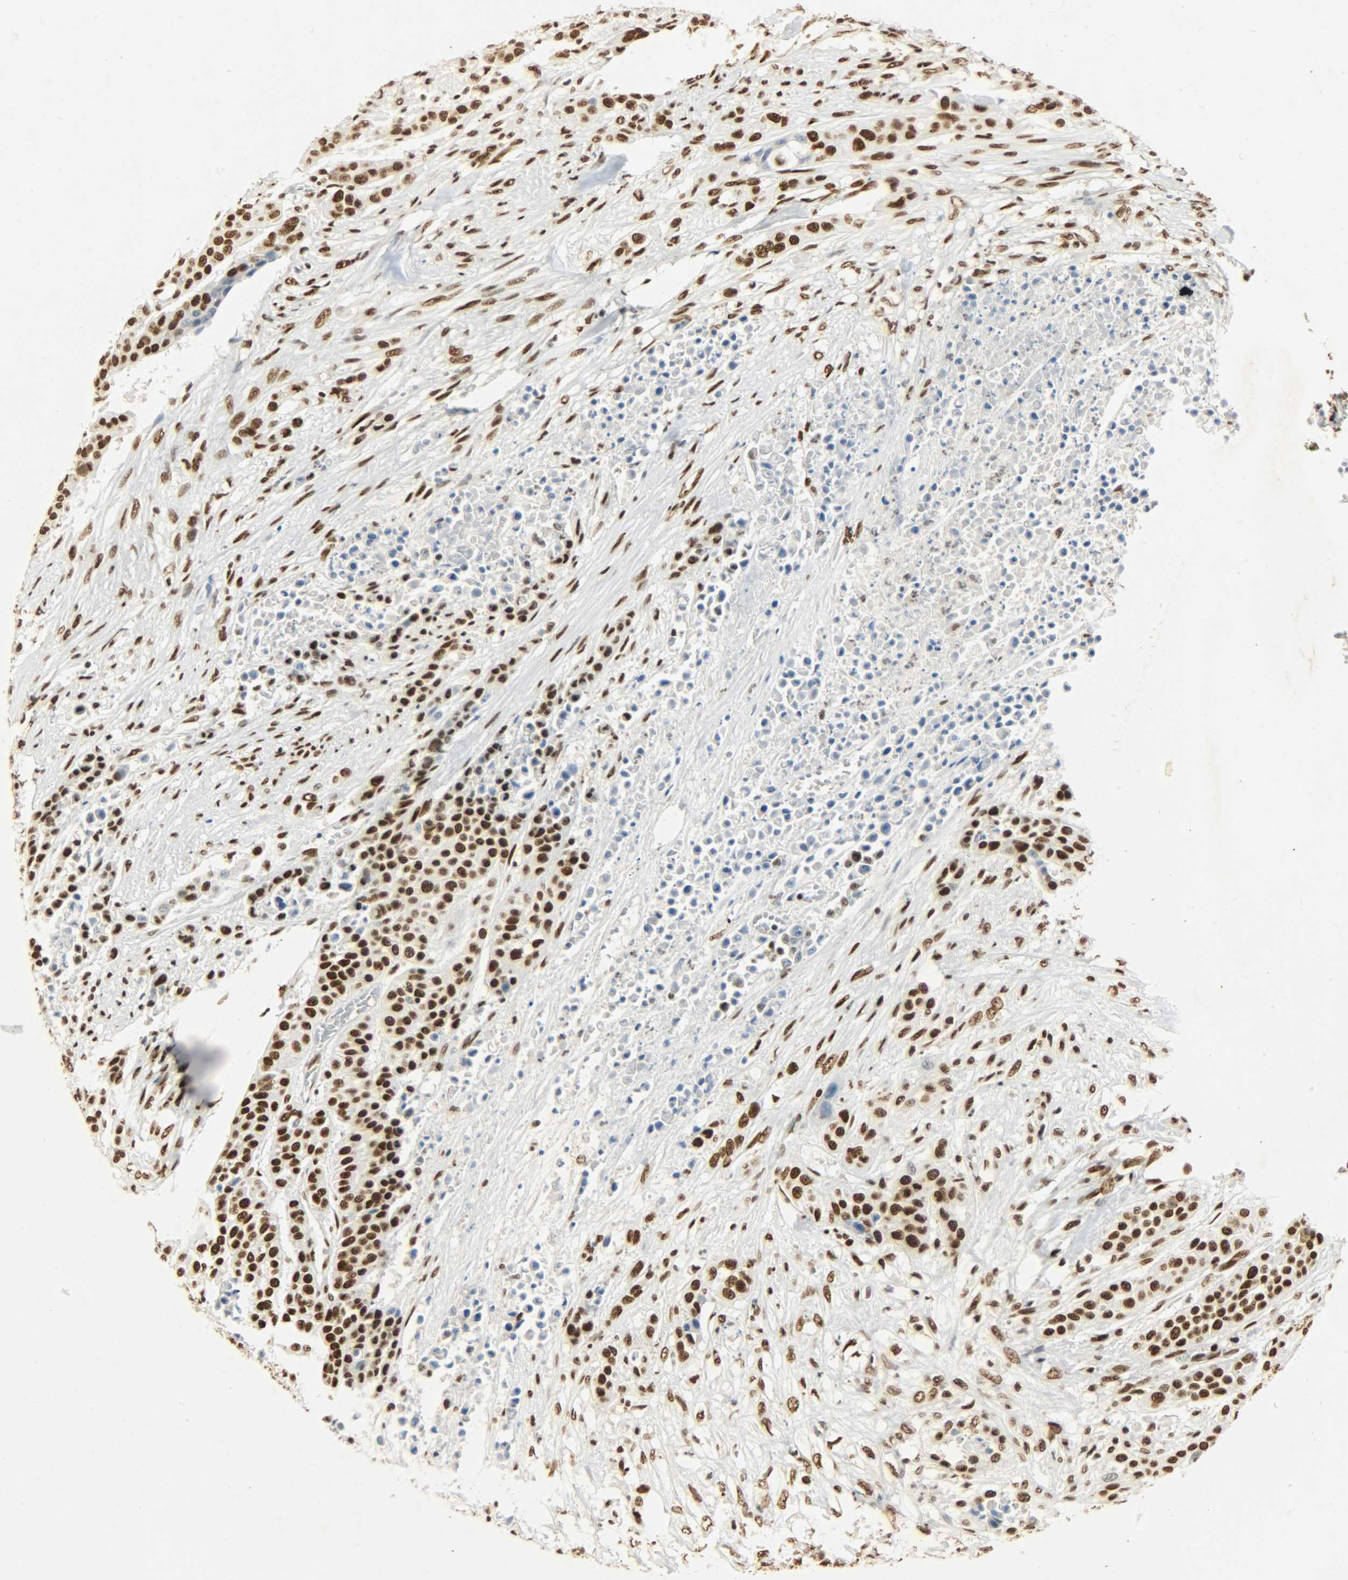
{"staining": {"intensity": "strong", "quantity": ">75%", "location": "nuclear"}, "tissue": "urothelial cancer", "cell_type": "Tumor cells", "image_type": "cancer", "snomed": [{"axis": "morphology", "description": "Urothelial carcinoma, High grade"}, {"axis": "topography", "description": "Urinary bladder"}], "caption": "Tumor cells demonstrate high levels of strong nuclear positivity in about >75% of cells in urothelial cancer.", "gene": "KHDRBS1", "patient": {"sex": "male", "age": 74}}